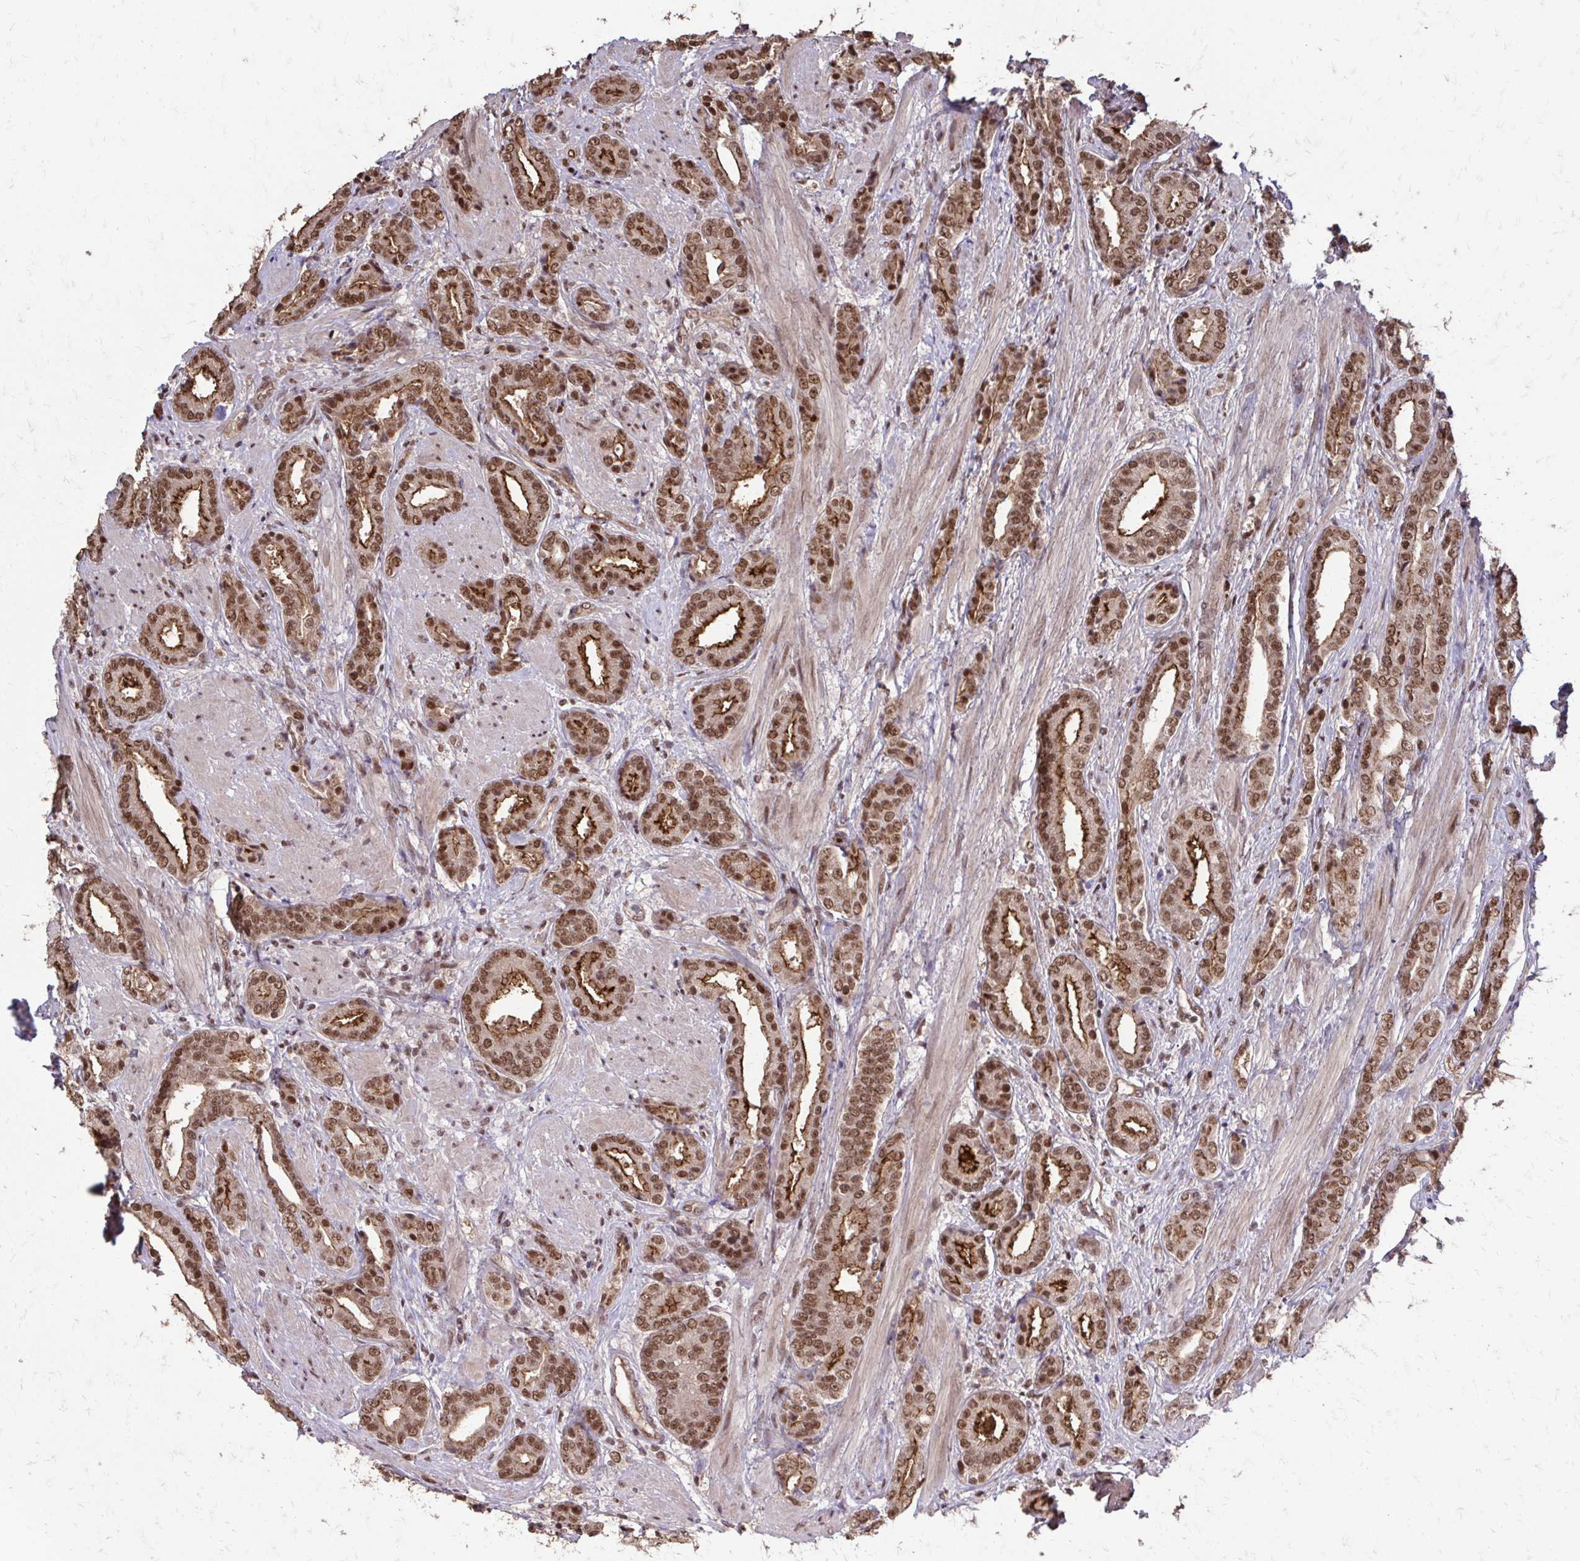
{"staining": {"intensity": "moderate", "quantity": ">75%", "location": "cytoplasmic/membranous,nuclear"}, "tissue": "prostate cancer", "cell_type": "Tumor cells", "image_type": "cancer", "snomed": [{"axis": "morphology", "description": "Adenocarcinoma, High grade"}, {"axis": "topography", "description": "Prostate"}], "caption": "This photomicrograph shows IHC staining of human prostate cancer, with medium moderate cytoplasmic/membranous and nuclear positivity in approximately >75% of tumor cells.", "gene": "SS18", "patient": {"sex": "male", "age": 56}}